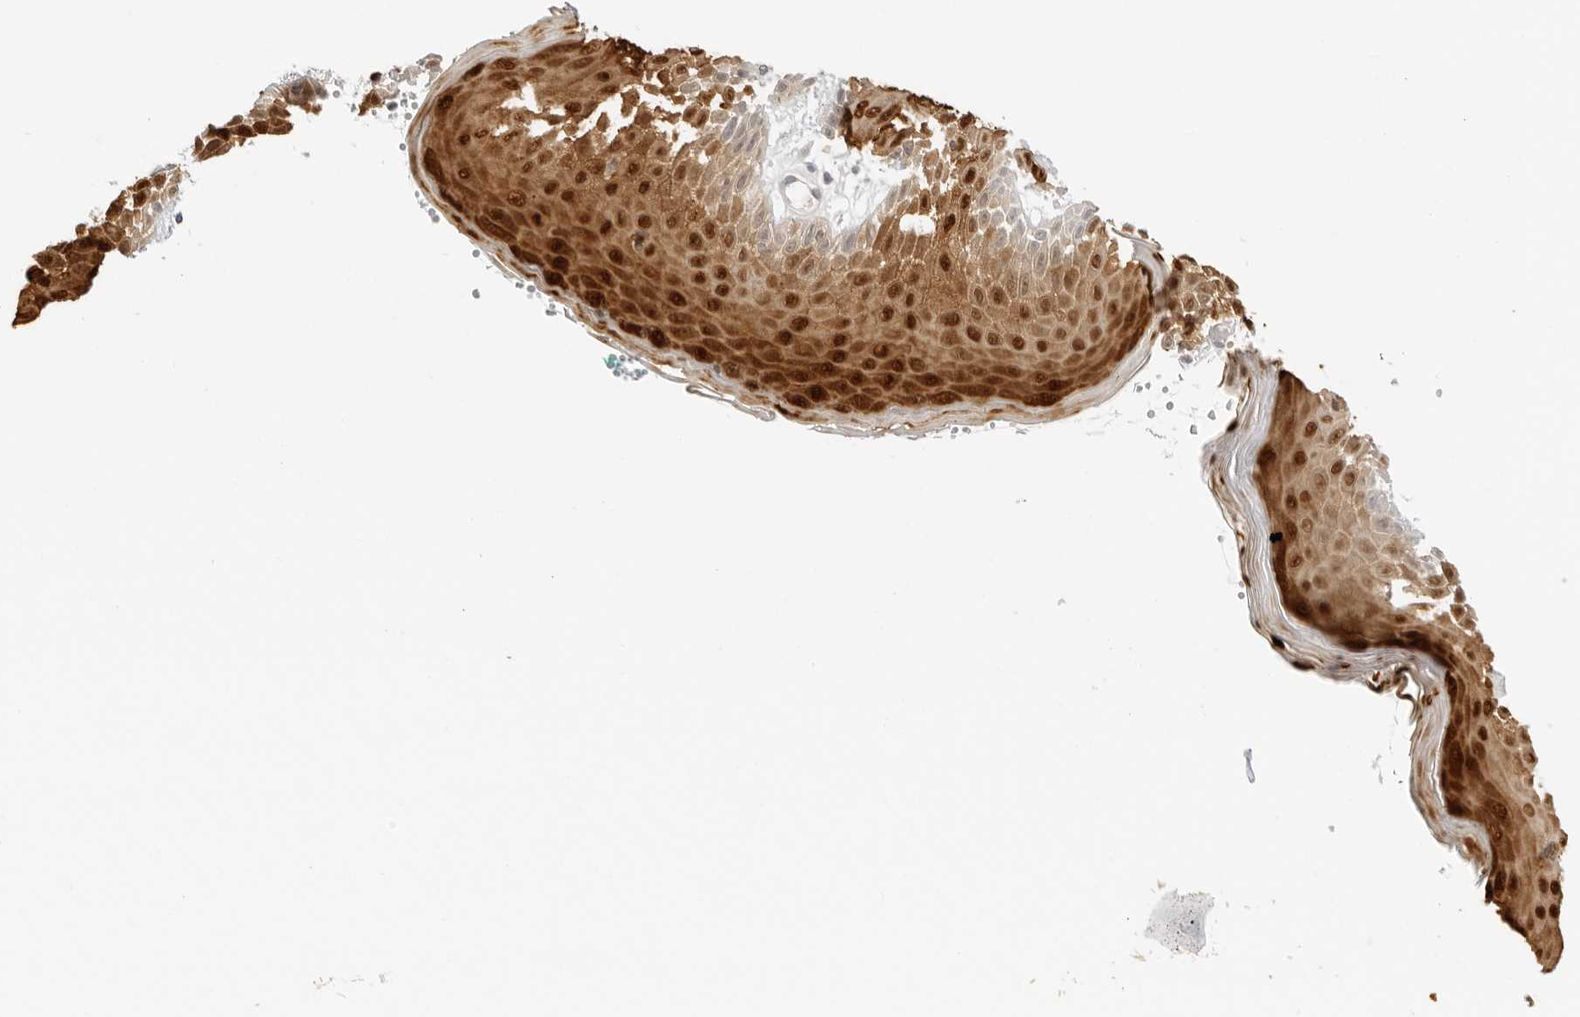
{"staining": {"intensity": "strong", "quantity": "25%-75%", "location": "cytoplasmic/membranous,nuclear"}, "tissue": "skin", "cell_type": "Epidermal cells", "image_type": "normal", "snomed": [{"axis": "morphology", "description": "Normal tissue, NOS"}, {"axis": "topography", "description": "Anal"}], "caption": "A brown stain shows strong cytoplasmic/membranous,nuclear positivity of a protein in epidermal cells of benign human skin. (IHC, brightfield microscopy, high magnification).", "gene": "OSCP1", "patient": {"sex": "male", "age": 74}}